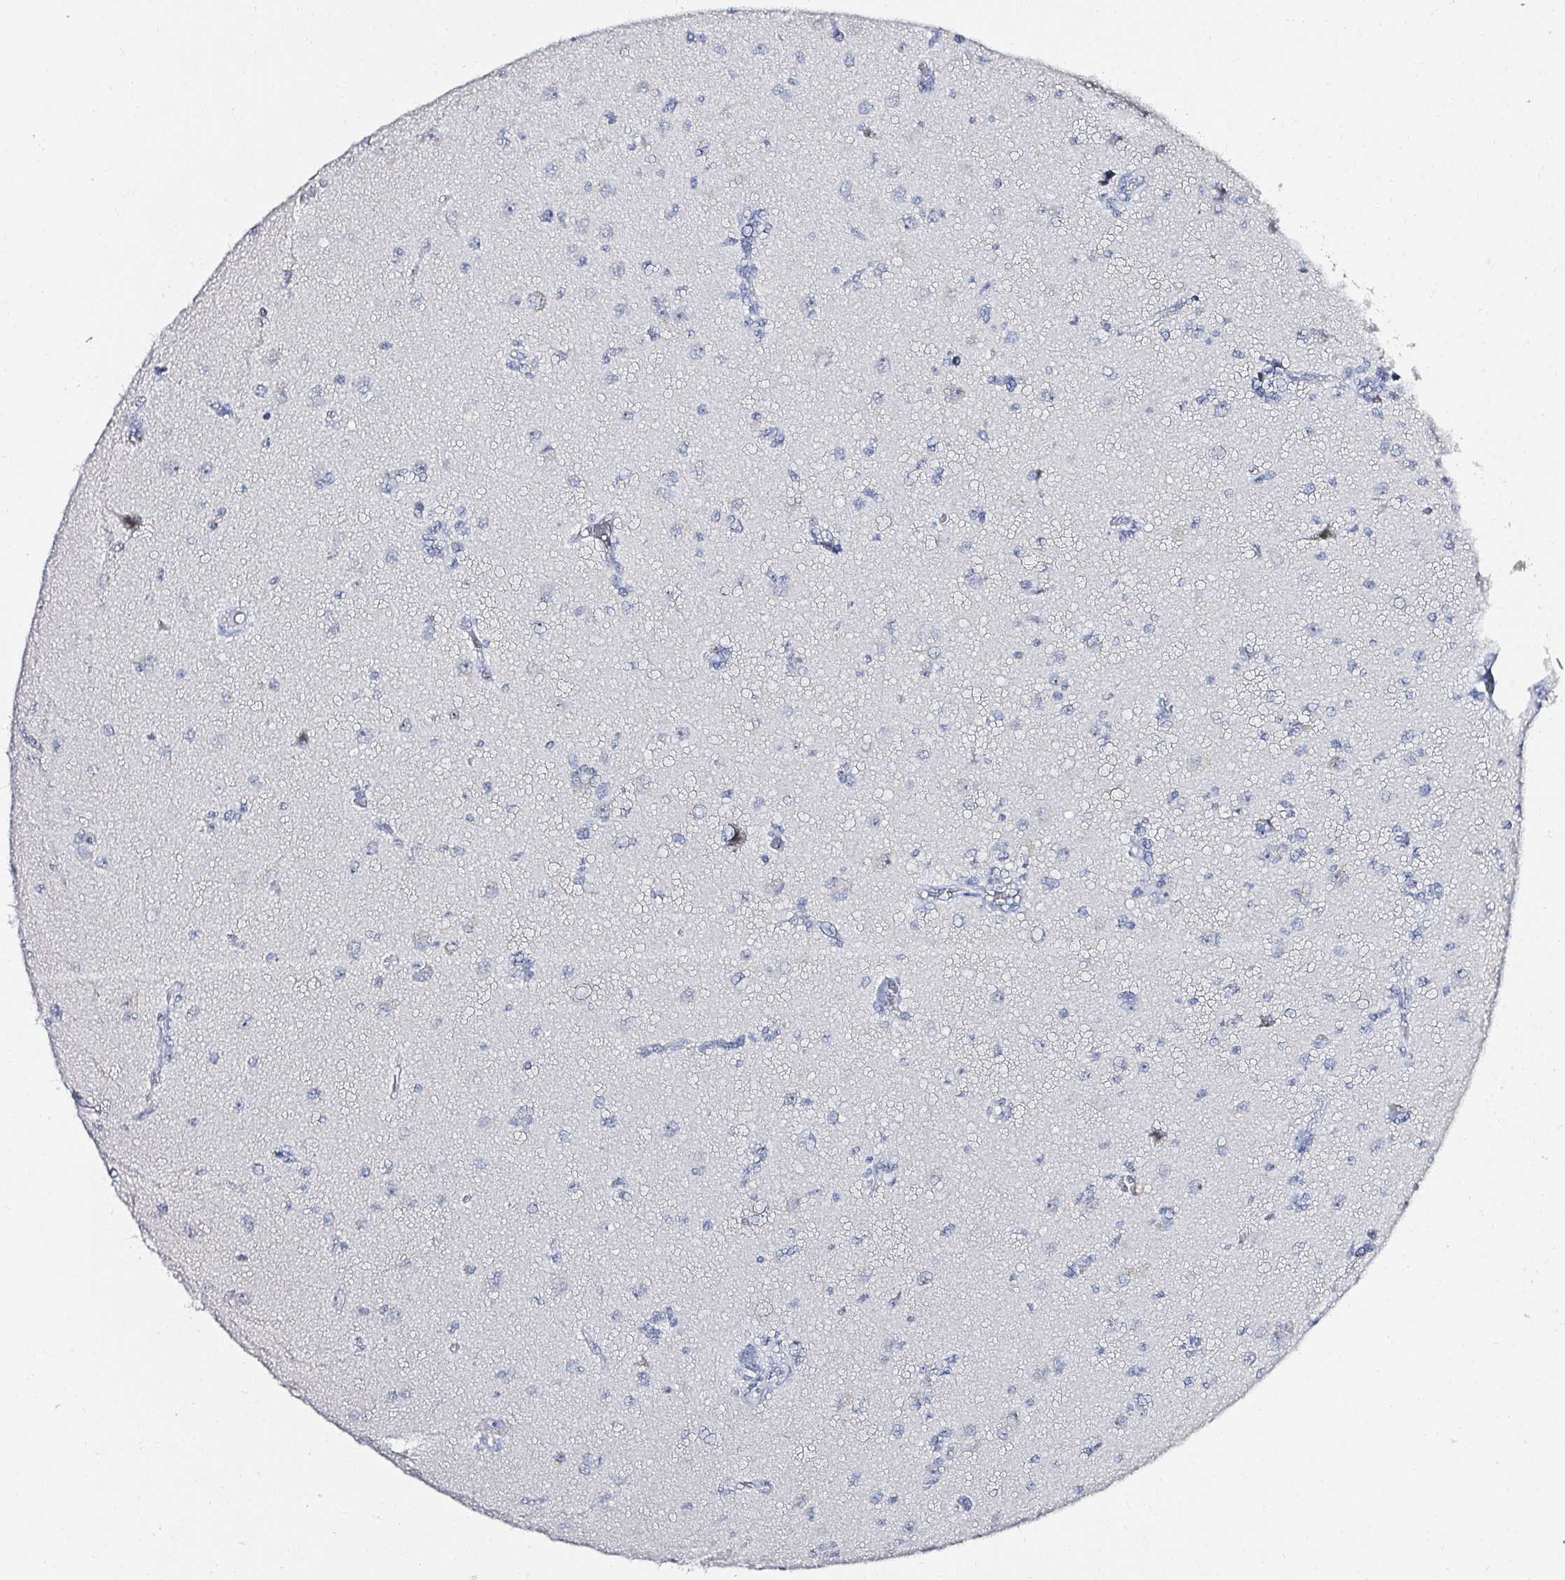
{"staining": {"intensity": "negative", "quantity": "none", "location": "none"}, "tissue": "glioma", "cell_type": "Tumor cells", "image_type": "cancer", "snomed": [{"axis": "morphology", "description": "Glioma, malignant, High grade"}, {"axis": "topography", "description": "Brain"}], "caption": "Immunohistochemistry image of glioma stained for a protein (brown), which displays no staining in tumor cells.", "gene": "ACAN", "patient": {"sex": "male", "age": 67}}